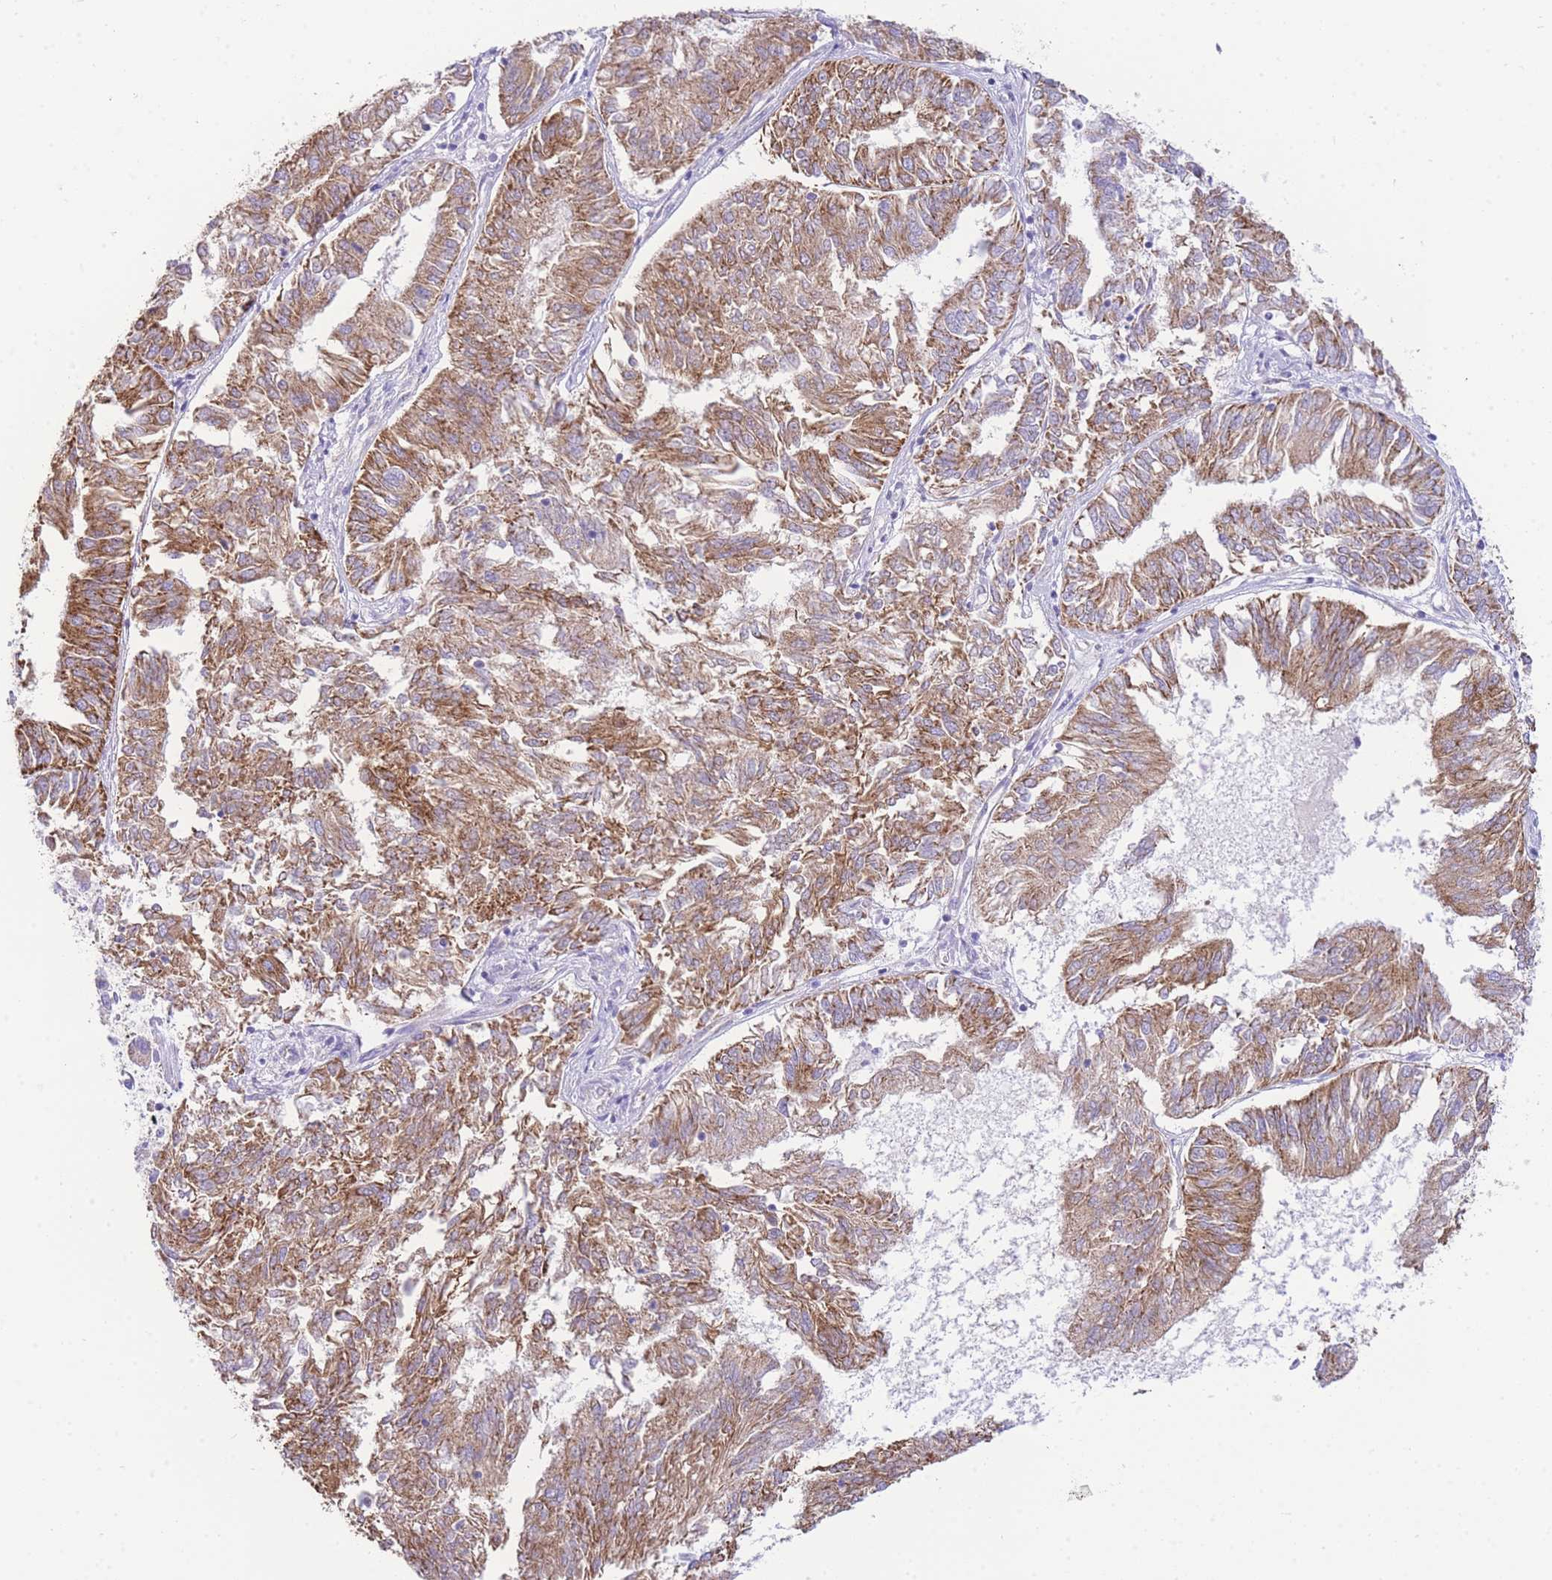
{"staining": {"intensity": "moderate", "quantity": ">75%", "location": "cytoplasmic/membranous"}, "tissue": "endometrial cancer", "cell_type": "Tumor cells", "image_type": "cancer", "snomed": [{"axis": "morphology", "description": "Adenocarcinoma, NOS"}, {"axis": "topography", "description": "Endometrium"}], "caption": "Immunohistochemical staining of human endometrial adenocarcinoma reveals moderate cytoplasmic/membranous protein positivity in about >75% of tumor cells.", "gene": "ACSM4", "patient": {"sex": "female", "age": 58}}